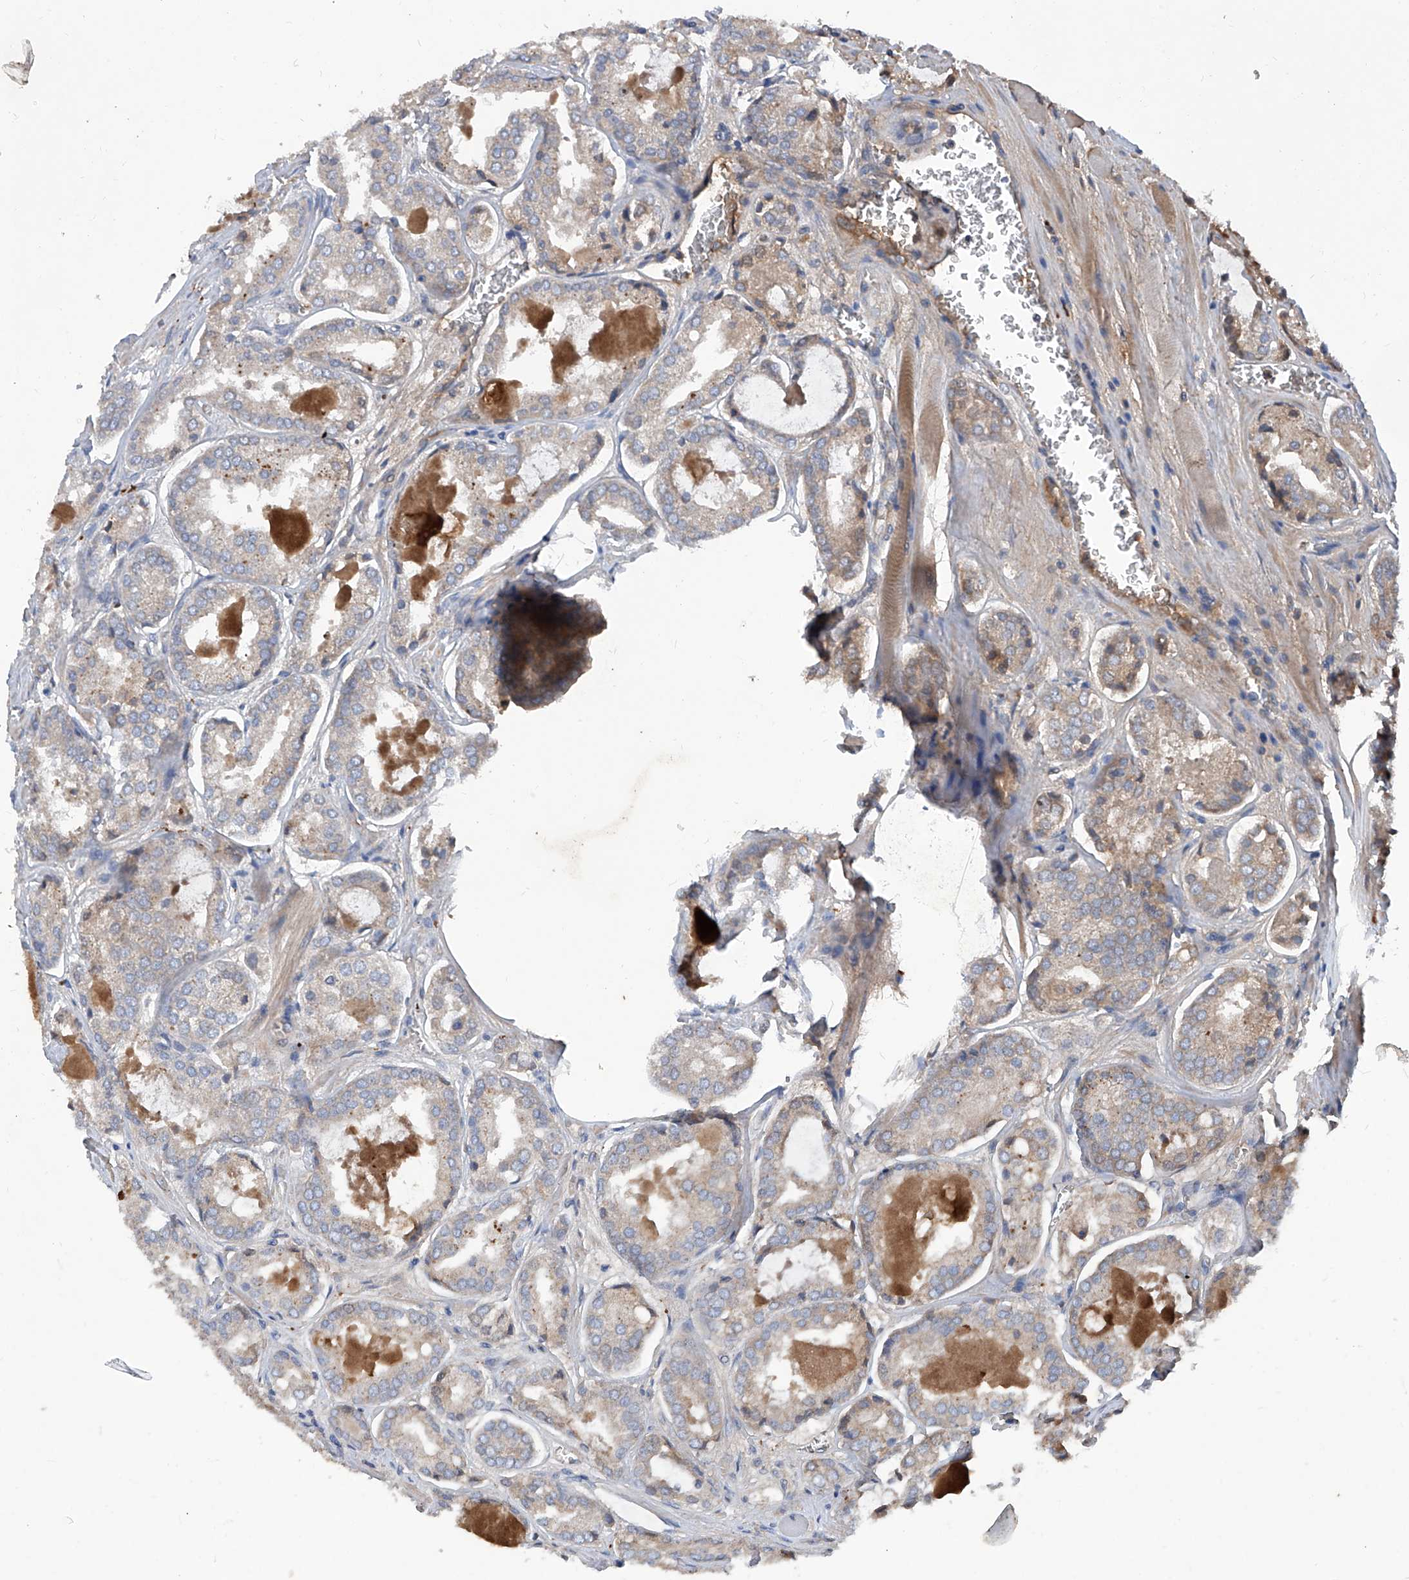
{"staining": {"intensity": "weak", "quantity": "<25%", "location": "cytoplasmic/membranous"}, "tissue": "prostate cancer", "cell_type": "Tumor cells", "image_type": "cancer", "snomed": [{"axis": "morphology", "description": "Adenocarcinoma, Low grade"}, {"axis": "topography", "description": "Prostate"}], "caption": "This micrograph is of prostate low-grade adenocarcinoma stained with immunohistochemistry (IHC) to label a protein in brown with the nuclei are counter-stained blue. There is no expression in tumor cells. (DAB (3,3'-diaminobenzidine) immunohistochemistry (IHC), high magnification).", "gene": "ASCC3", "patient": {"sex": "male", "age": 67}}